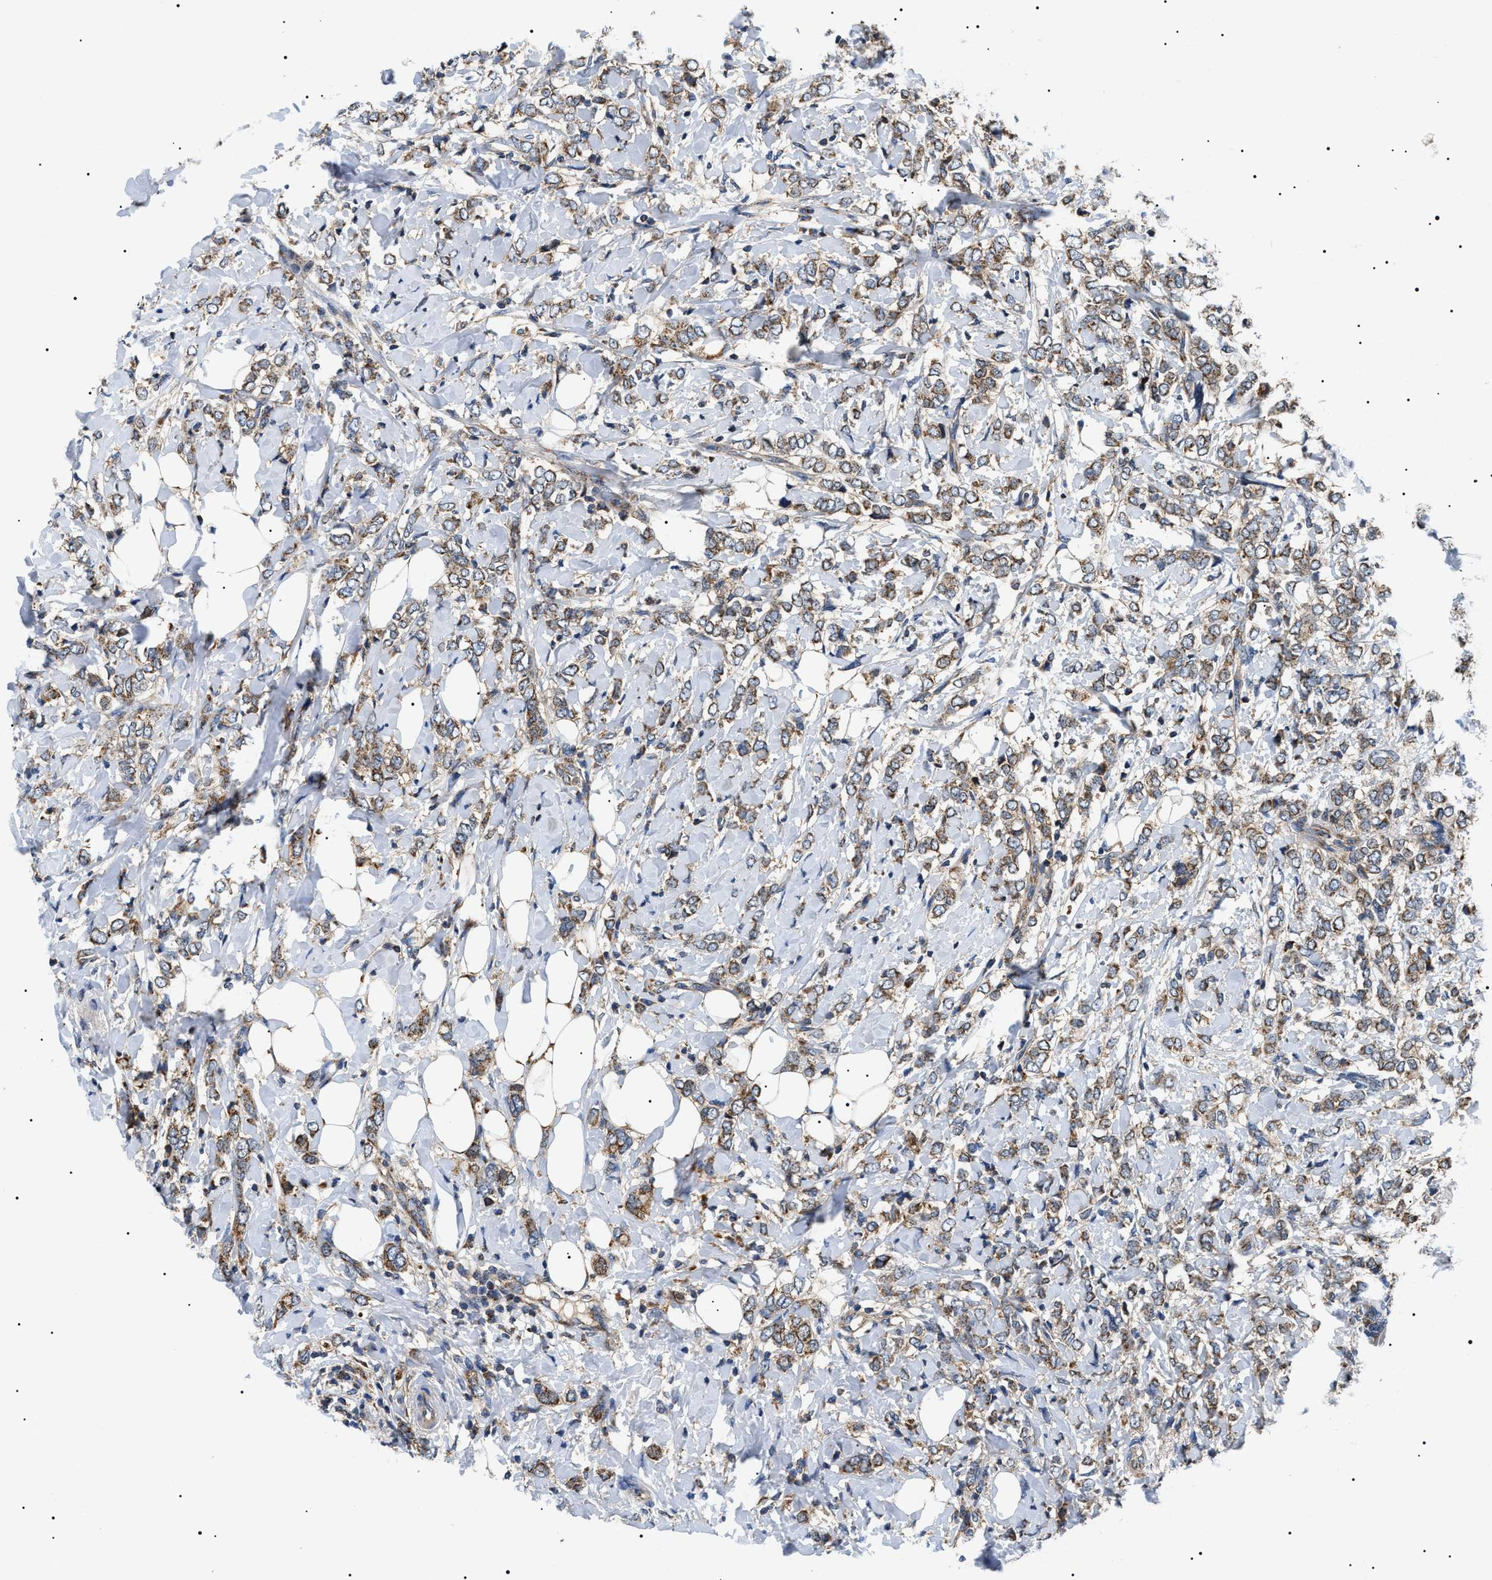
{"staining": {"intensity": "moderate", "quantity": ">75%", "location": "cytoplasmic/membranous"}, "tissue": "breast cancer", "cell_type": "Tumor cells", "image_type": "cancer", "snomed": [{"axis": "morphology", "description": "Normal tissue, NOS"}, {"axis": "morphology", "description": "Lobular carcinoma"}, {"axis": "topography", "description": "Breast"}], "caption": "Immunohistochemical staining of human lobular carcinoma (breast) demonstrates medium levels of moderate cytoplasmic/membranous expression in about >75% of tumor cells.", "gene": "OXSM", "patient": {"sex": "female", "age": 47}}